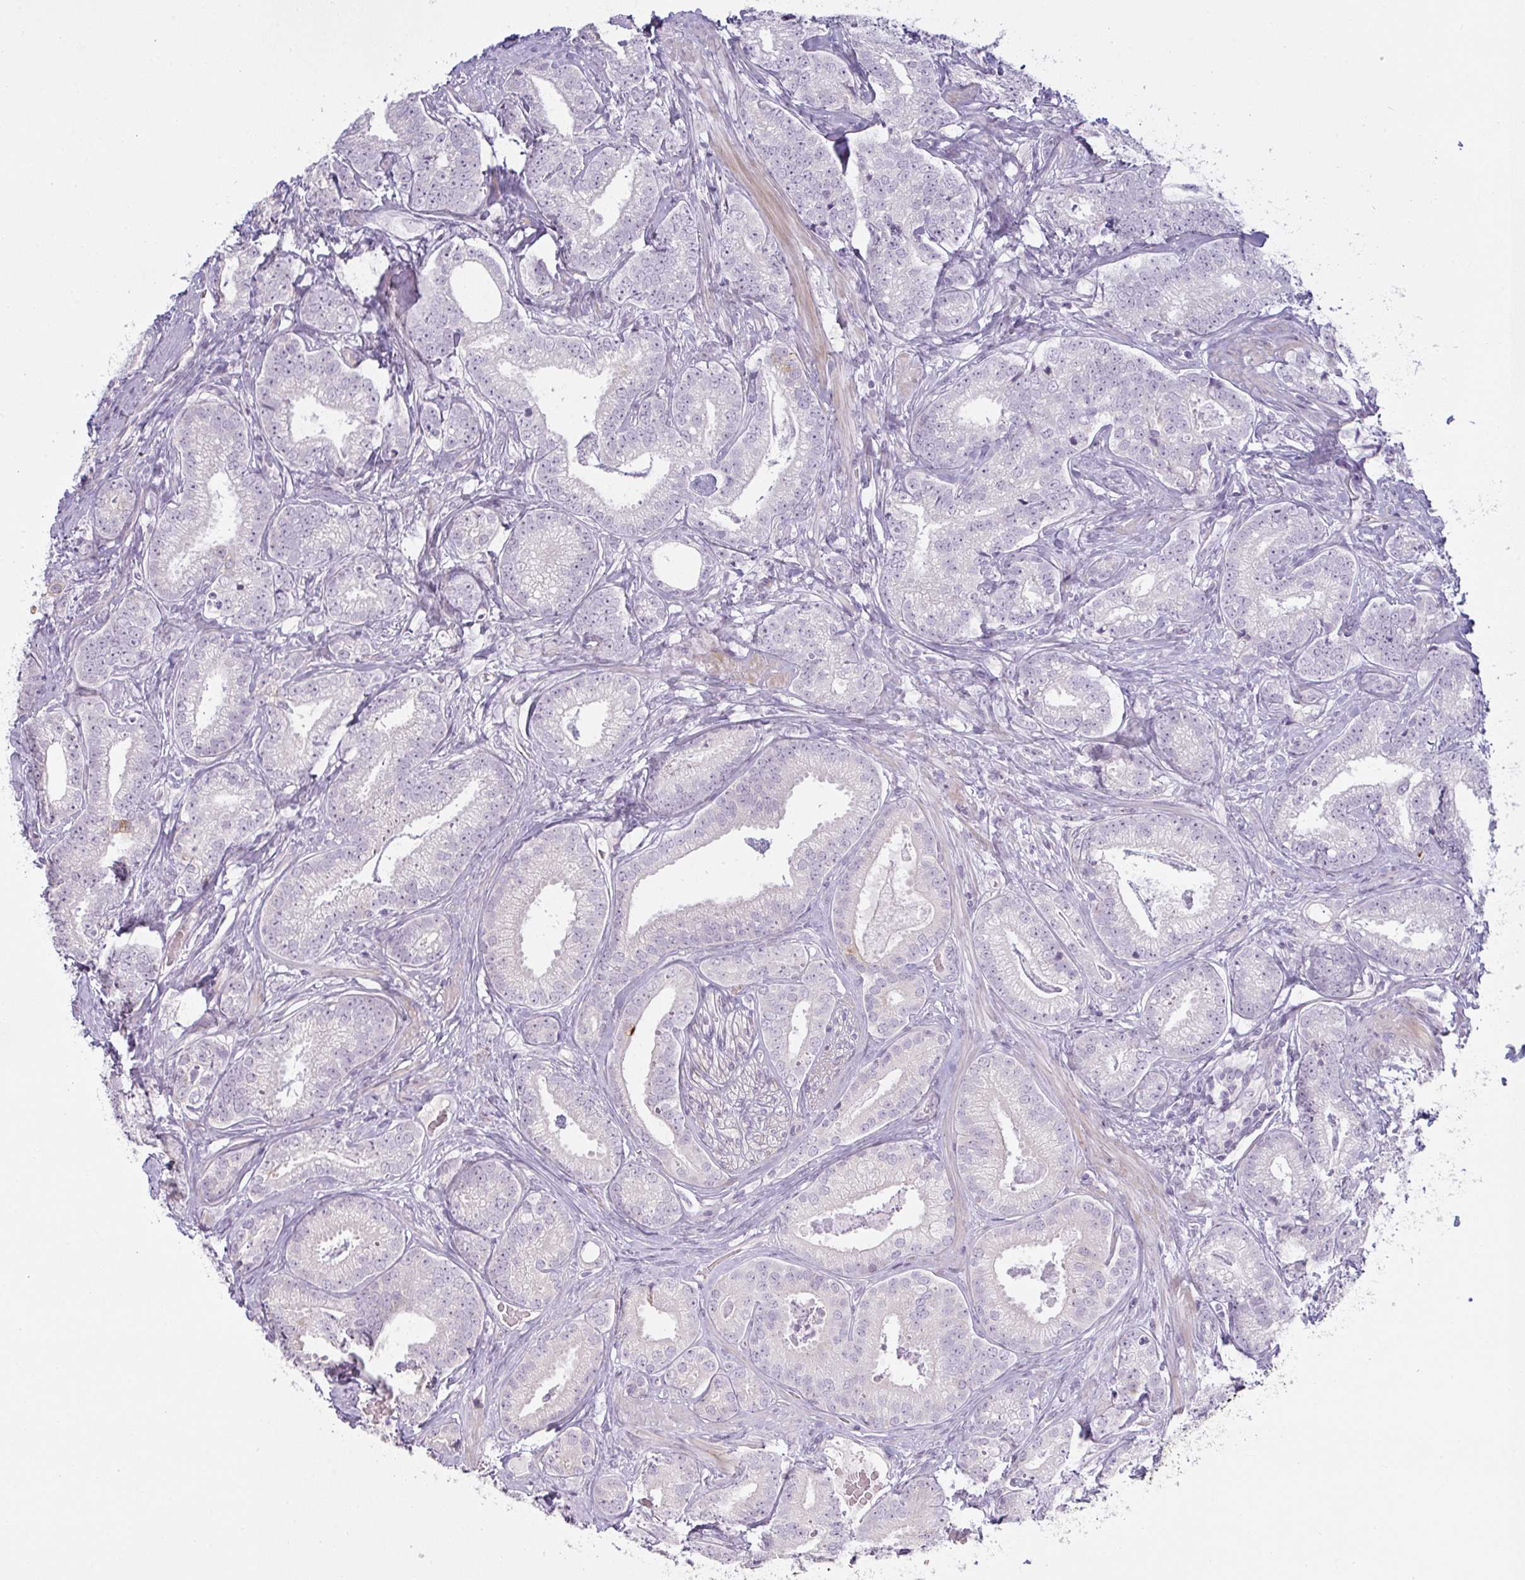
{"staining": {"intensity": "negative", "quantity": "none", "location": "none"}, "tissue": "prostate cancer", "cell_type": "Tumor cells", "image_type": "cancer", "snomed": [{"axis": "morphology", "description": "Adenocarcinoma, Low grade"}, {"axis": "topography", "description": "Prostate"}], "caption": "Prostate adenocarcinoma (low-grade) was stained to show a protein in brown. There is no significant positivity in tumor cells. Nuclei are stained in blue.", "gene": "SIRPB2", "patient": {"sex": "male", "age": 63}}